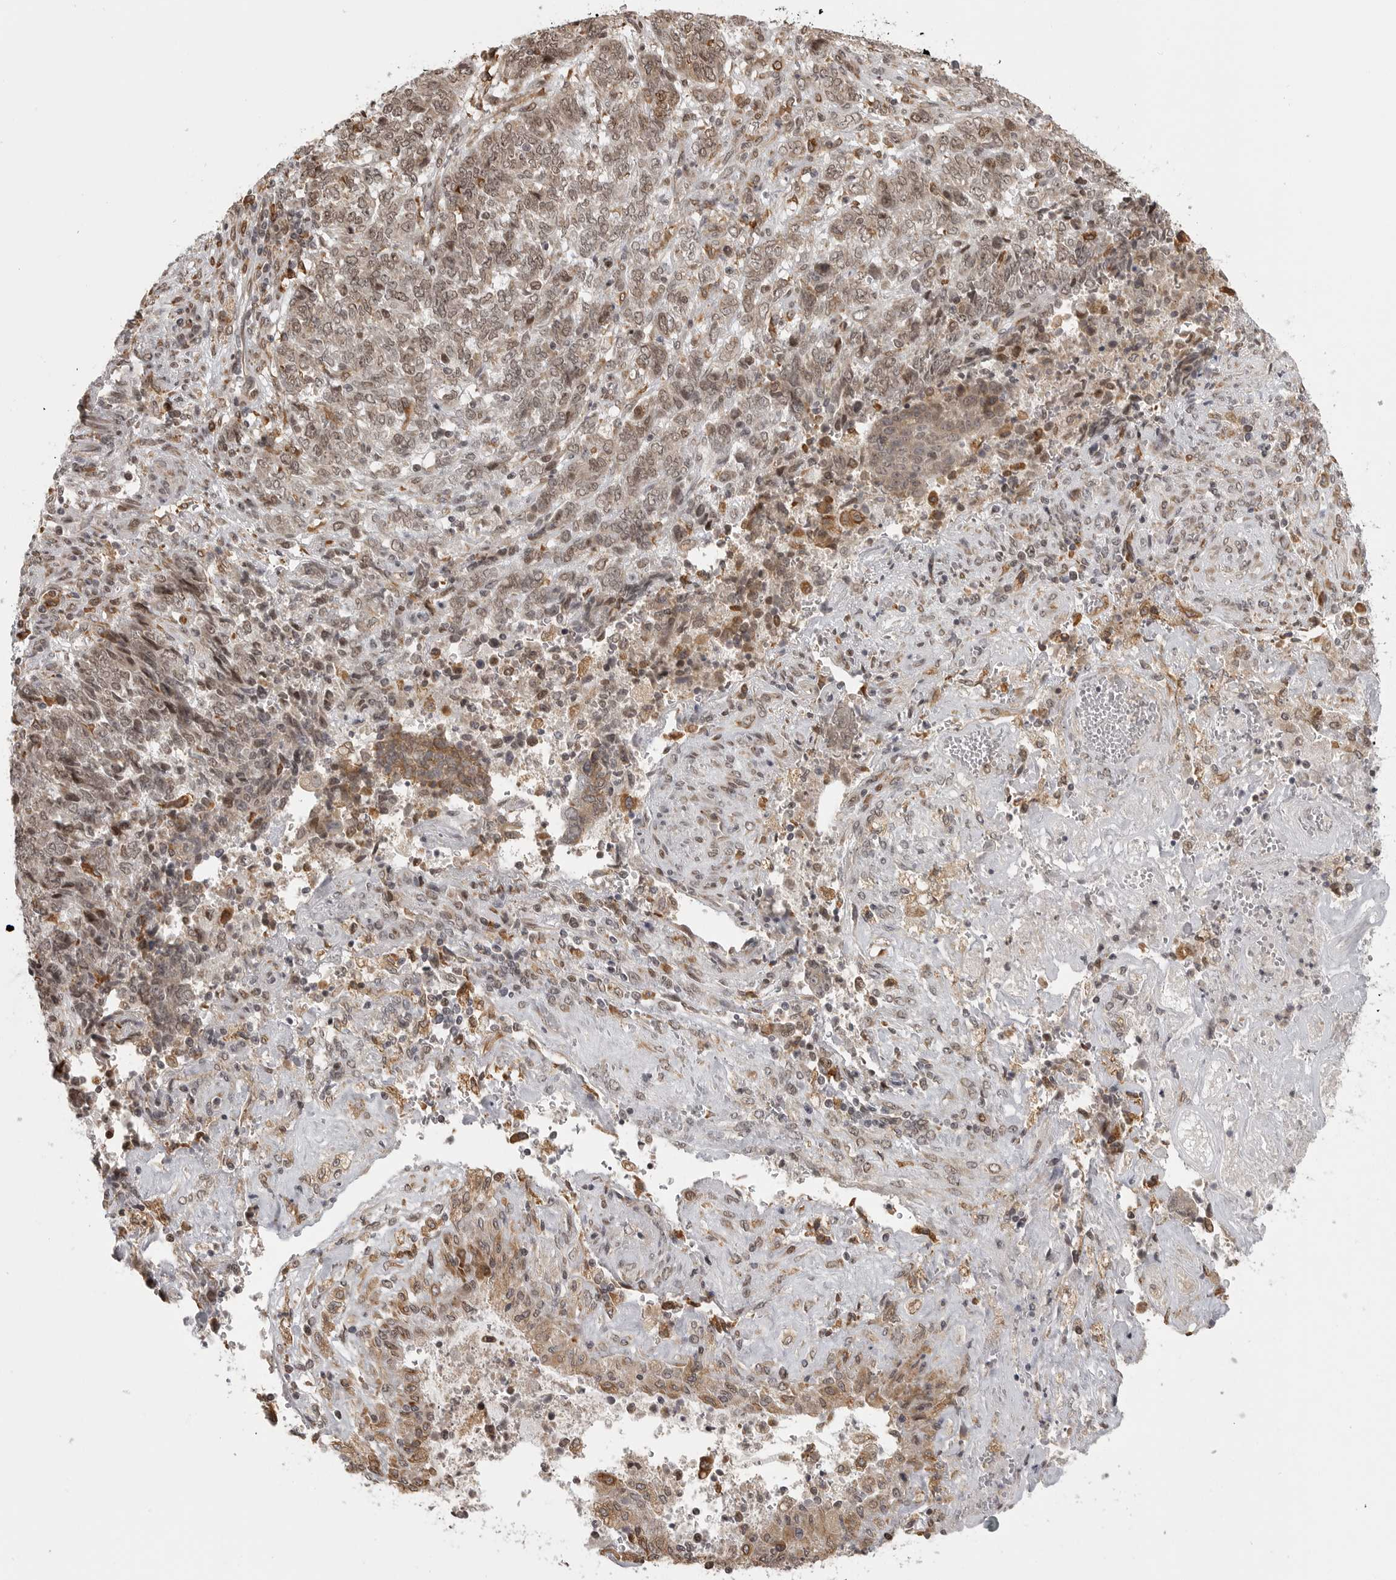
{"staining": {"intensity": "weak", "quantity": ">75%", "location": "nuclear"}, "tissue": "endometrial cancer", "cell_type": "Tumor cells", "image_type": "cancer", "snomed": [{"axis": "morphology", "description": "Adenocarcinoma, NOS"}, {"axis": "topography", "description": "Endometrium"}], "caption": "Human adenocarcinoma (endometrial) stained for a protein (brown) demonstrates weak nuclear positive positivity in approximately >75% of tumor cells.", "gene": "ISG20L2", "patient": {"sex": "female", "age": 80}}